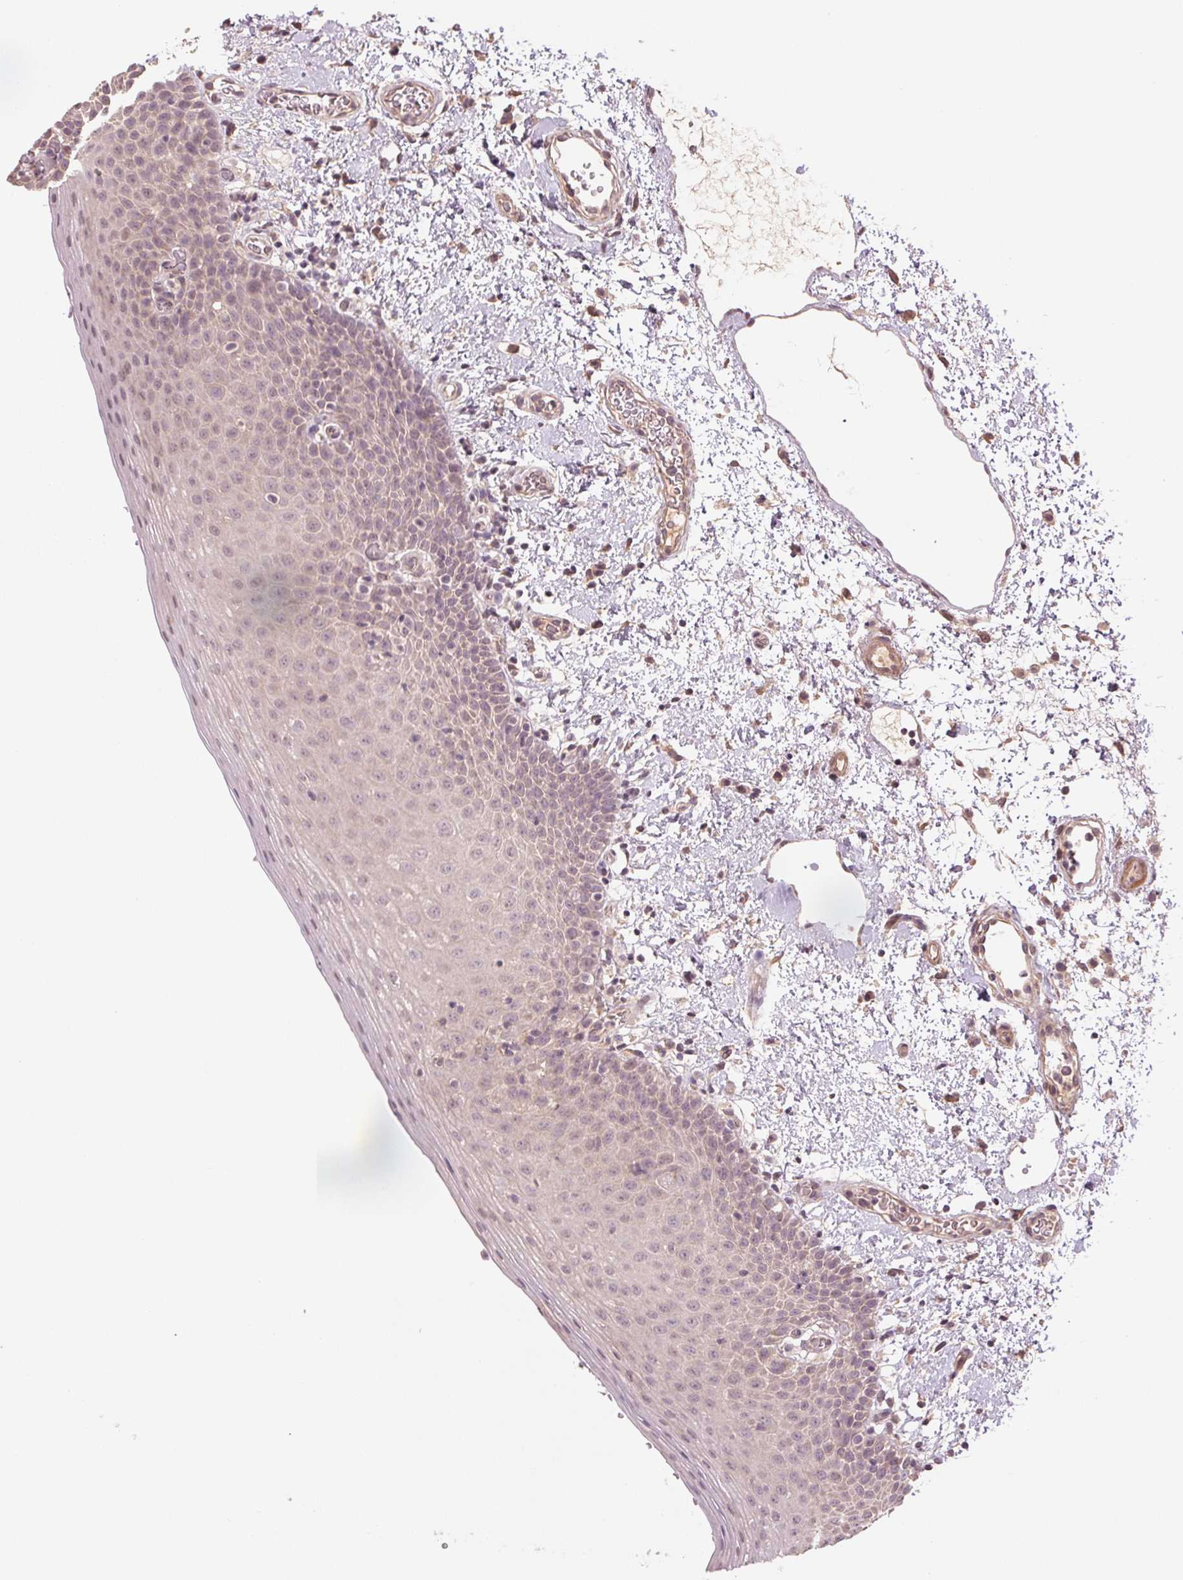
{"staining": {"intensity": "negative", "quantity": "none", "location": "none"}, "tissue": "oral mucosa", "cell_type": "Squamous epithelial cells", "image_type": "normal", "snomed": [{"axis": "morphology", "description": "Normal tissue, NOS"}, {"axis": "topography", "description": "Oral tissue"}, {"axis": "topography", "description": "Head-Neck"}], "caption": "Immunohistochemical staining of normal oral mucosa reveals no significant staining in squamous epithelial cells.", "gene": "PPIAL4A", "patient": {"sex": "female", "age": 55}}